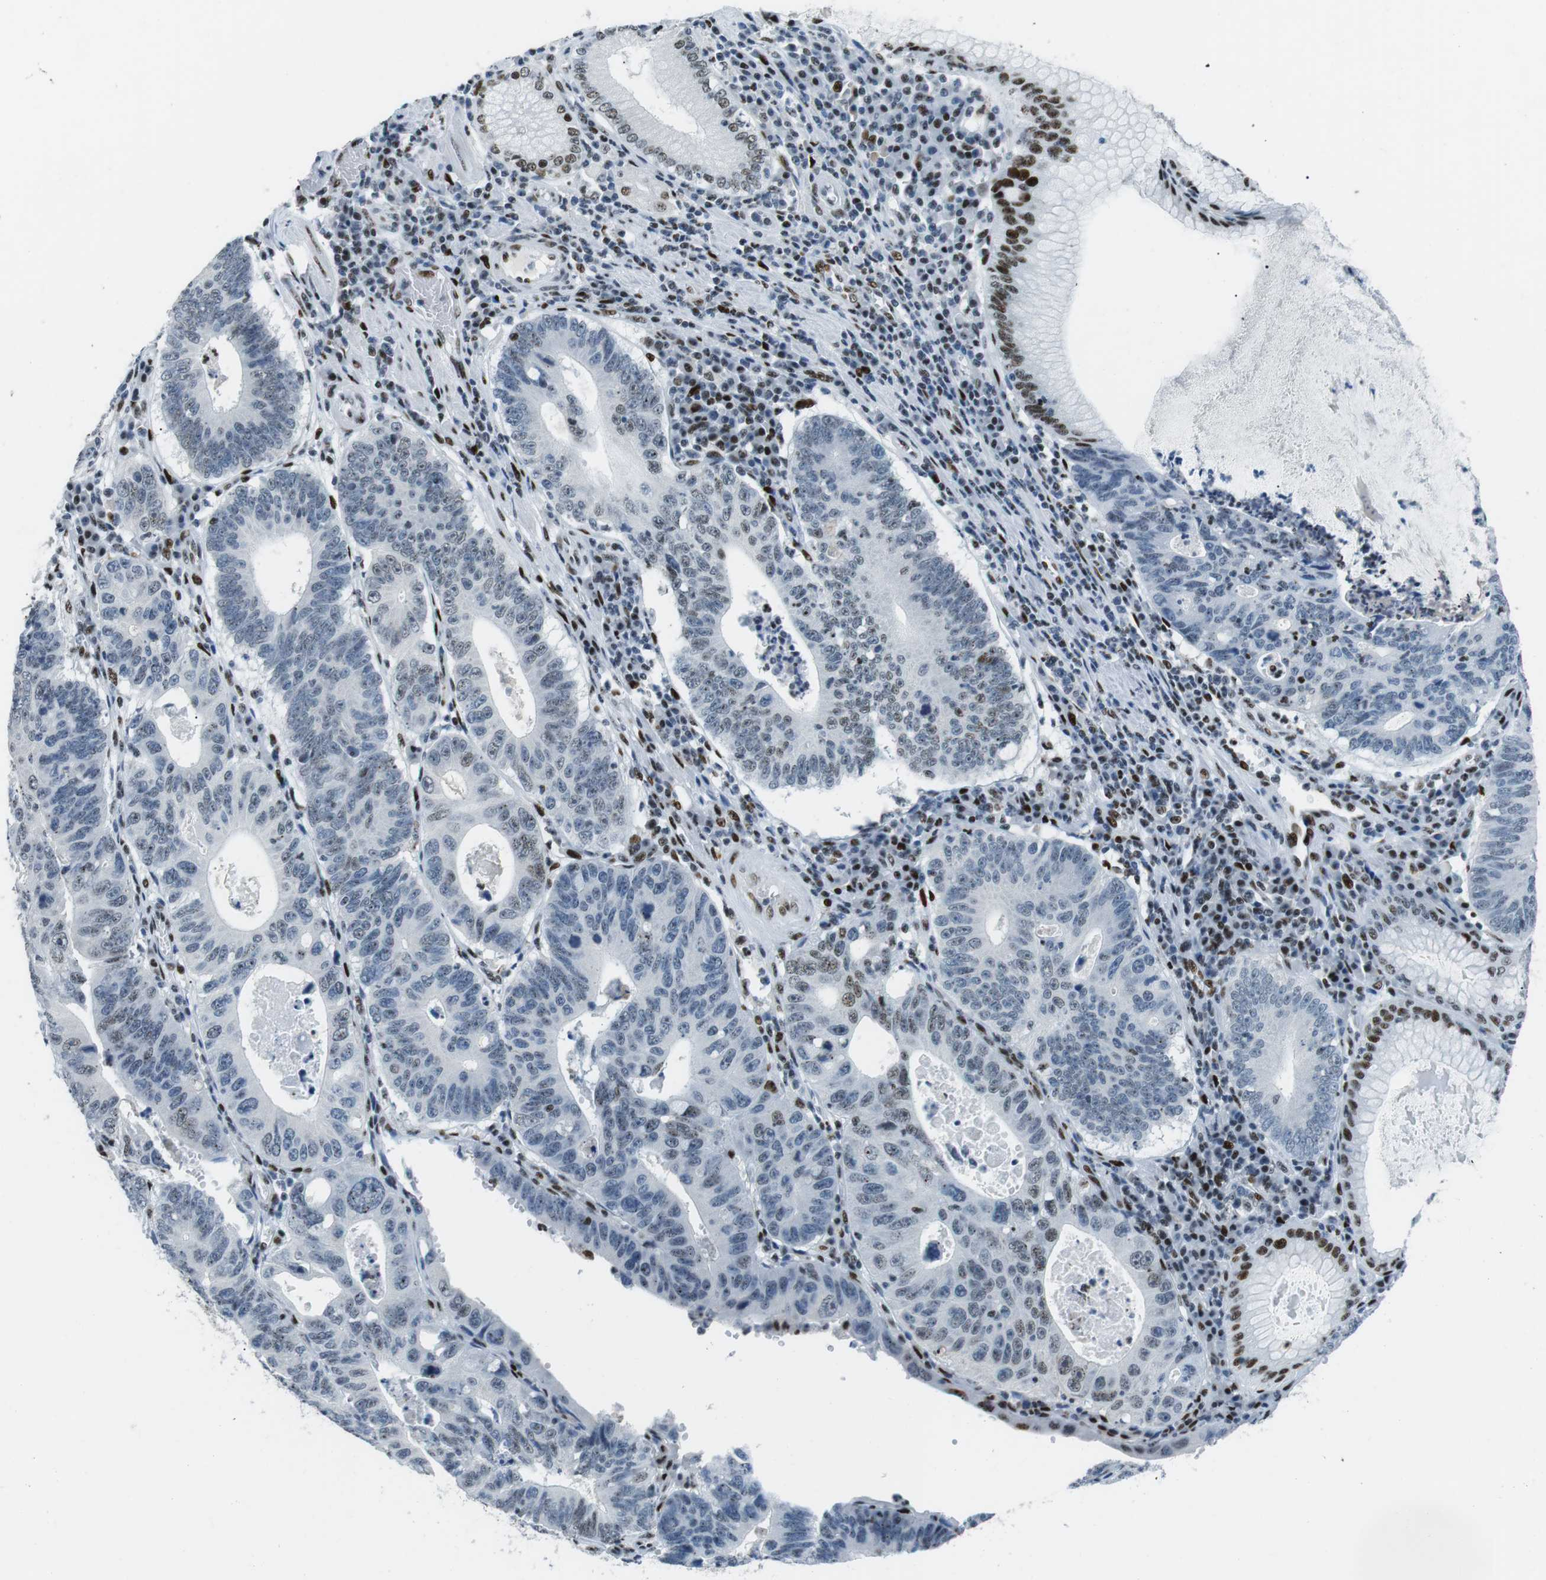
{"staining": {"intensity": "moderate", "quantity": "<25%", "location": "nuclear"}, "tissue": "stomach cancer", "cell_type": "Tumor cells", "image_type": "cancer", "snomed": [{"axis": "morphology", "description": "Adenocarcinoma, NOS"}, {"axis": "topography", "description": "Stomach"}], "caption": "Protein expression analysis of adenocarcinoma (stomach) displays moderate nuclear positivity in about <25% of tumor cells.", "gene": "PML", "patient": {"sex": "male", "age": 59}}